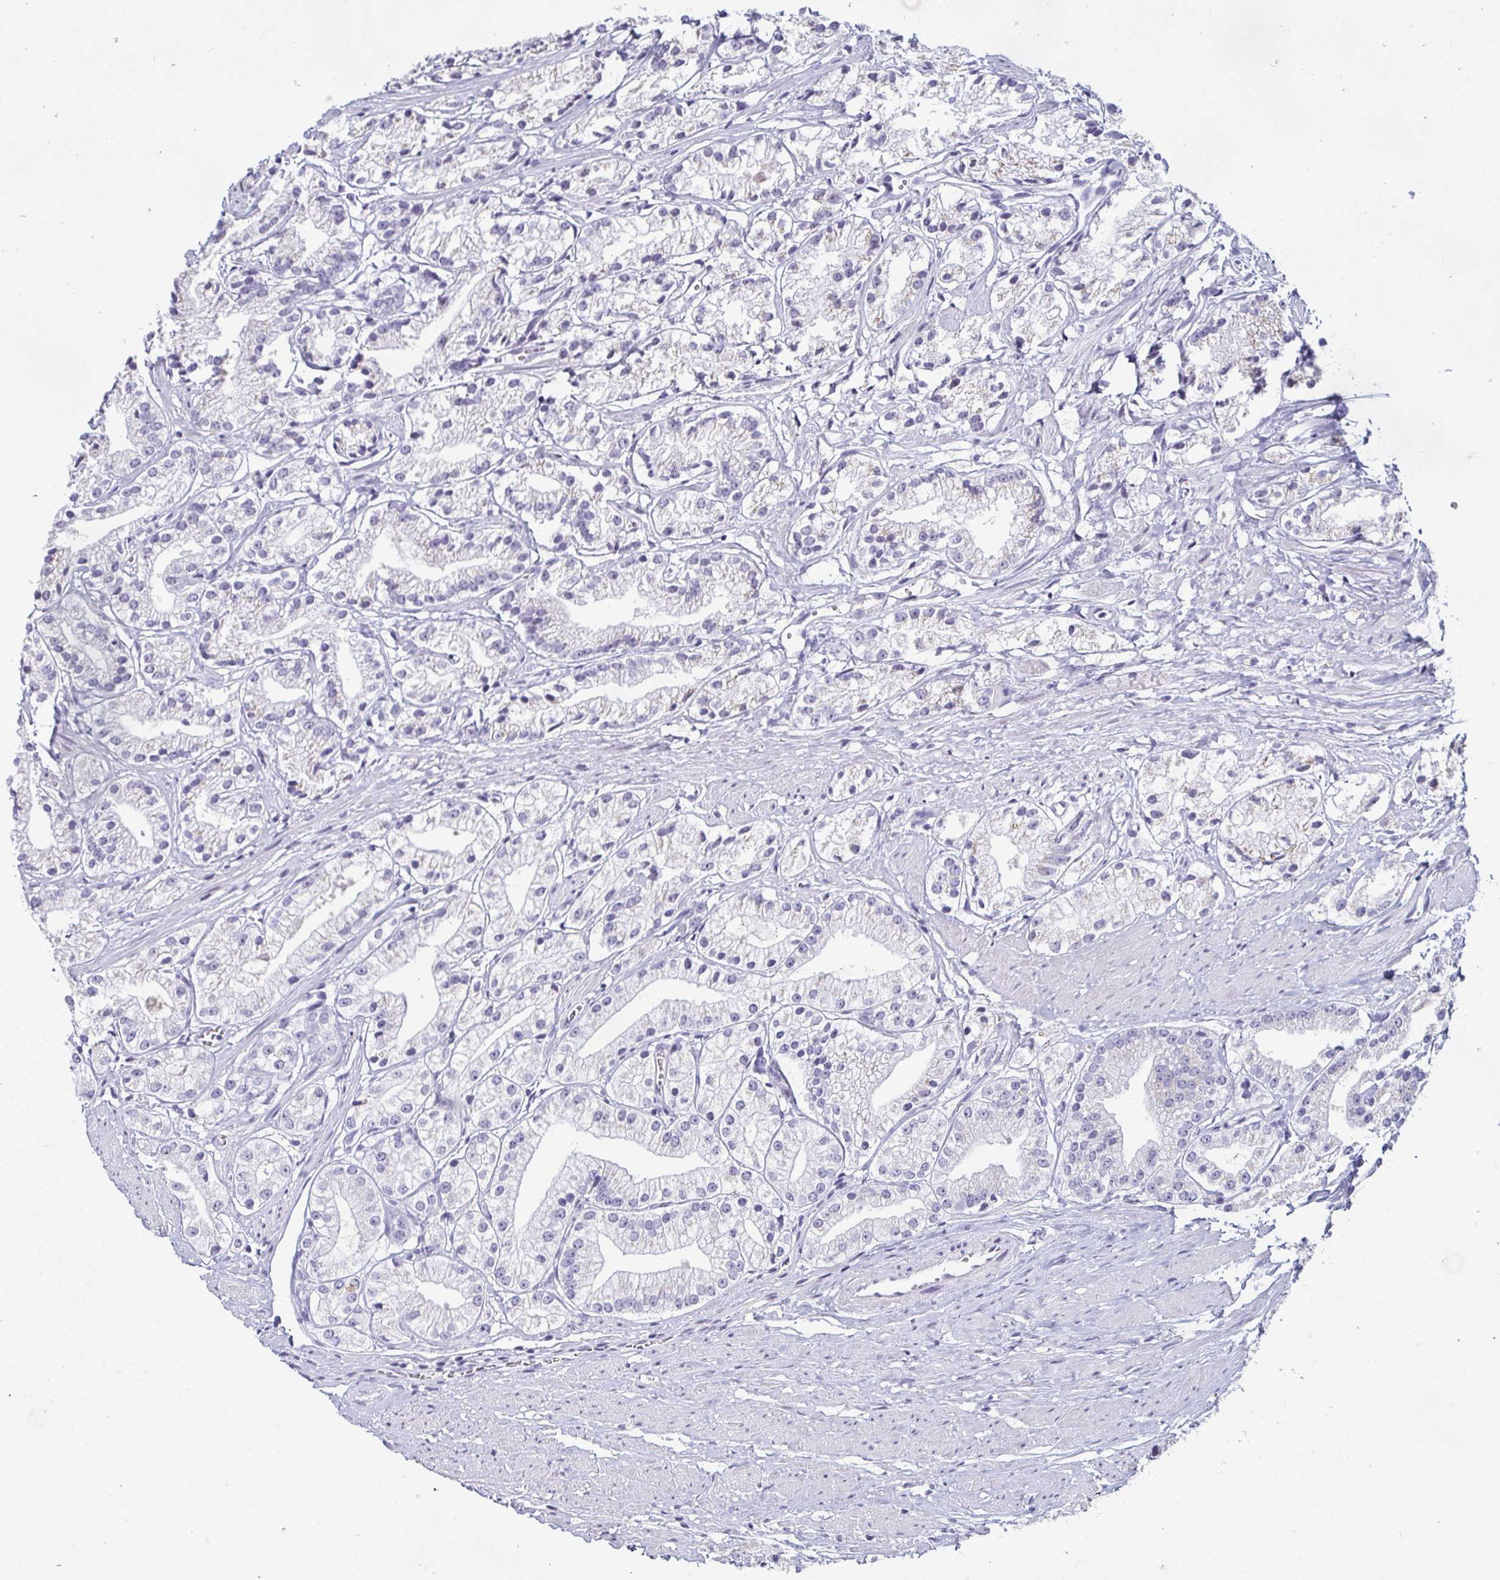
{"staining": {"intensity": "negative", "quantity": "none", "location": "none"}, "tissue": "prostate cancer", "cell_type": "Tumor cells", "image_type": "cancer", "snomed": [{"axis": "morphology", "description": "Adenocarcinoma, Low grade"}, {"axis": "topography", "description": "Prostate"}], "caption": "A photomicrograph of prostate low-grade adenocarcinoma stained for a protein reveals no brown staining in tumor cells. The staining is performed using DAB brown chromogen with nuclei counter-stained in using hematoxylin.", "gene": "CR2", "patient": {"sex": "male", "age": 69}}